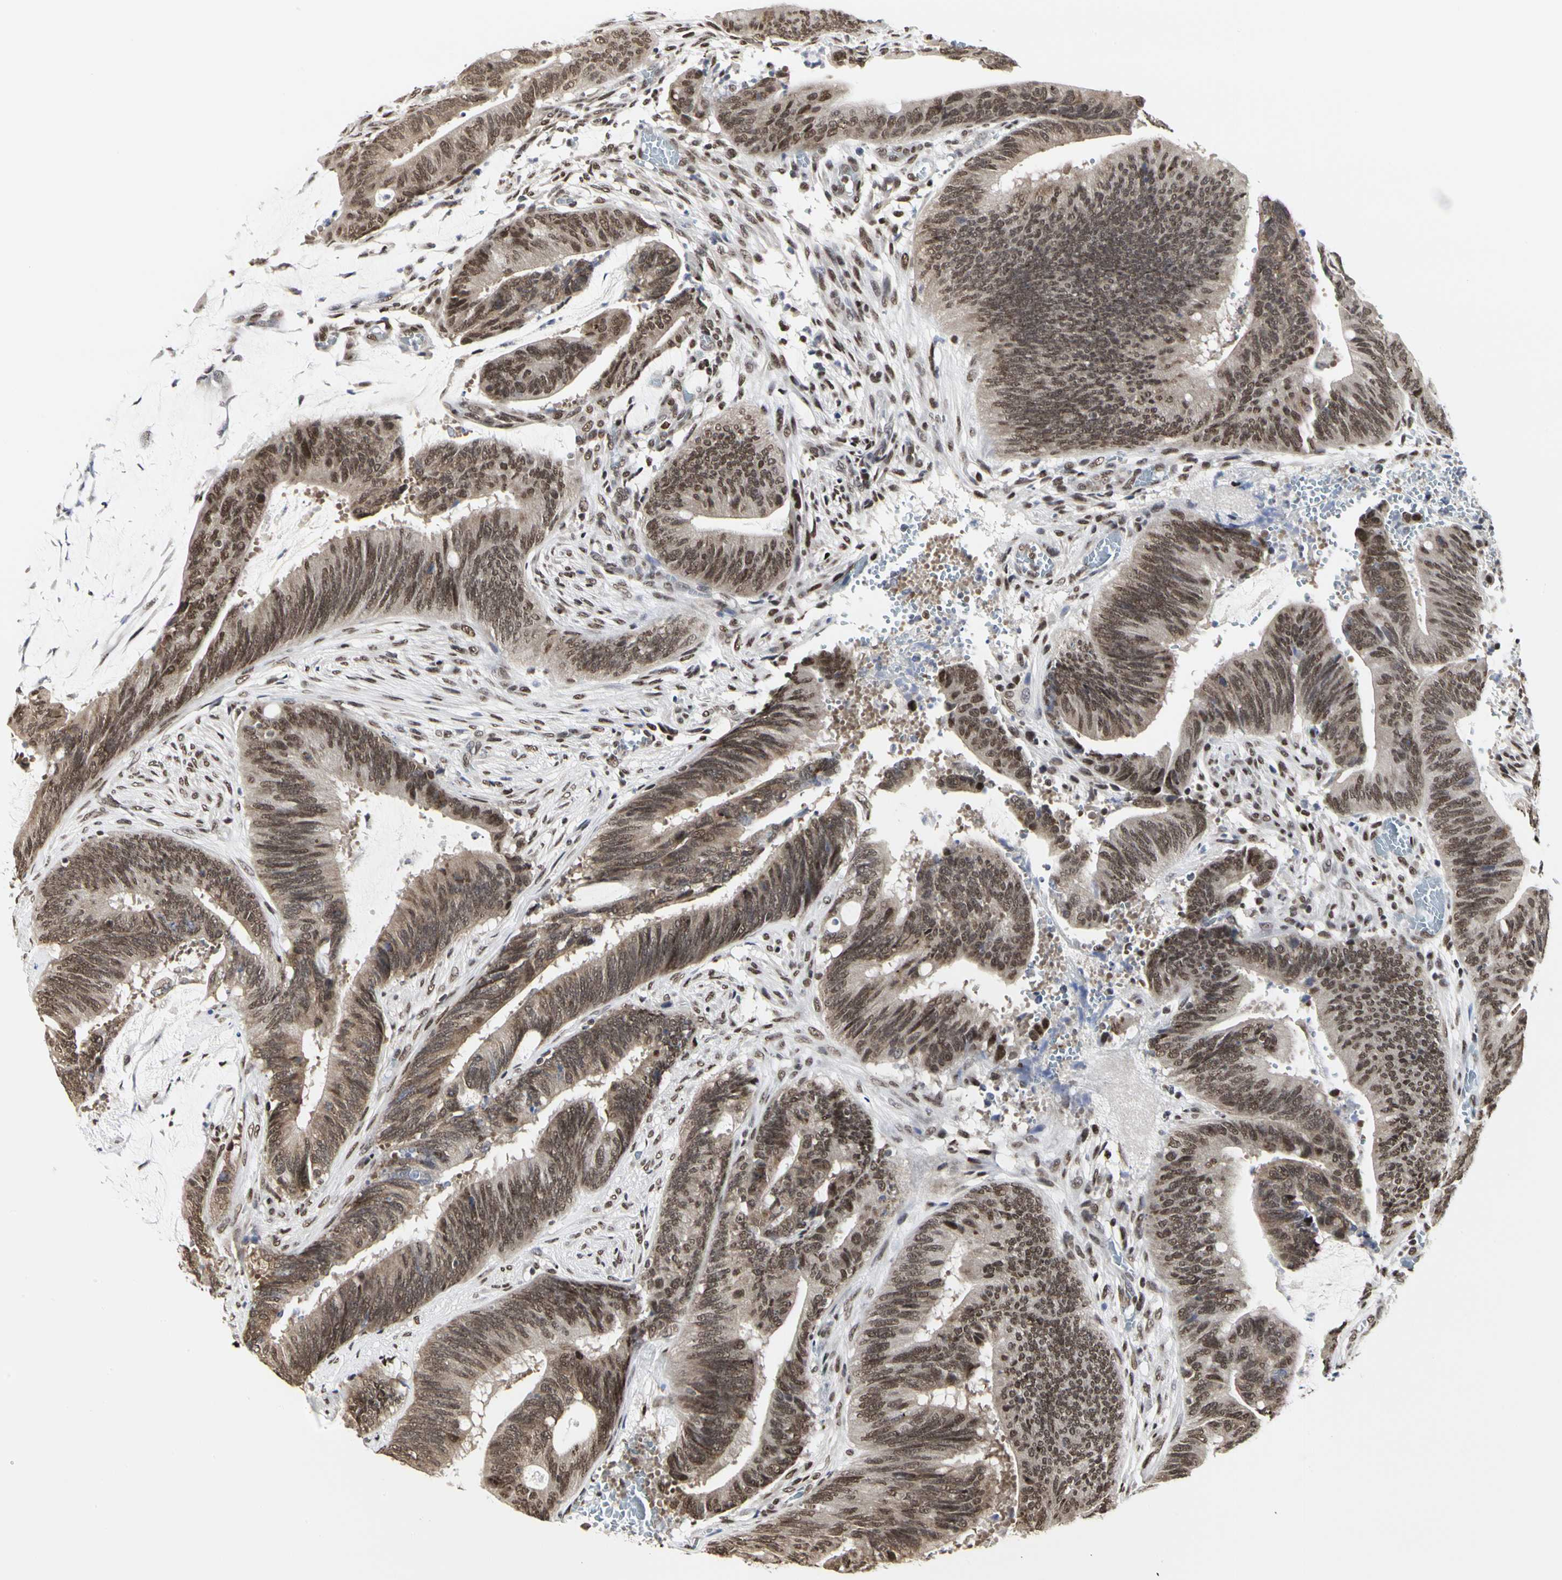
{"staining": {"intensity": "moderate", "quantity": ">75%", "location": "nuclear"}, "tissue": "colorectal cancer", "cell_type": "Tumor cells", "image_type": "cancer", "snomed": [{"axis": "morphology", "description": "Adenocarcinoma, NOS"}, {"axis": "topography", "description": "Rectum"}], "caption": "Immunohistochemistry image of neoplastic tissue: adenocarcinoma (colorectal) stained using immunohistochemistry demonstrates medium levels of moderate protein expression localized specifically in the nuclear of tumor cells, appearing as a nuclear brown color.", "gene": "PRMT3", "patient": {"sex": "female", "age": 66}}